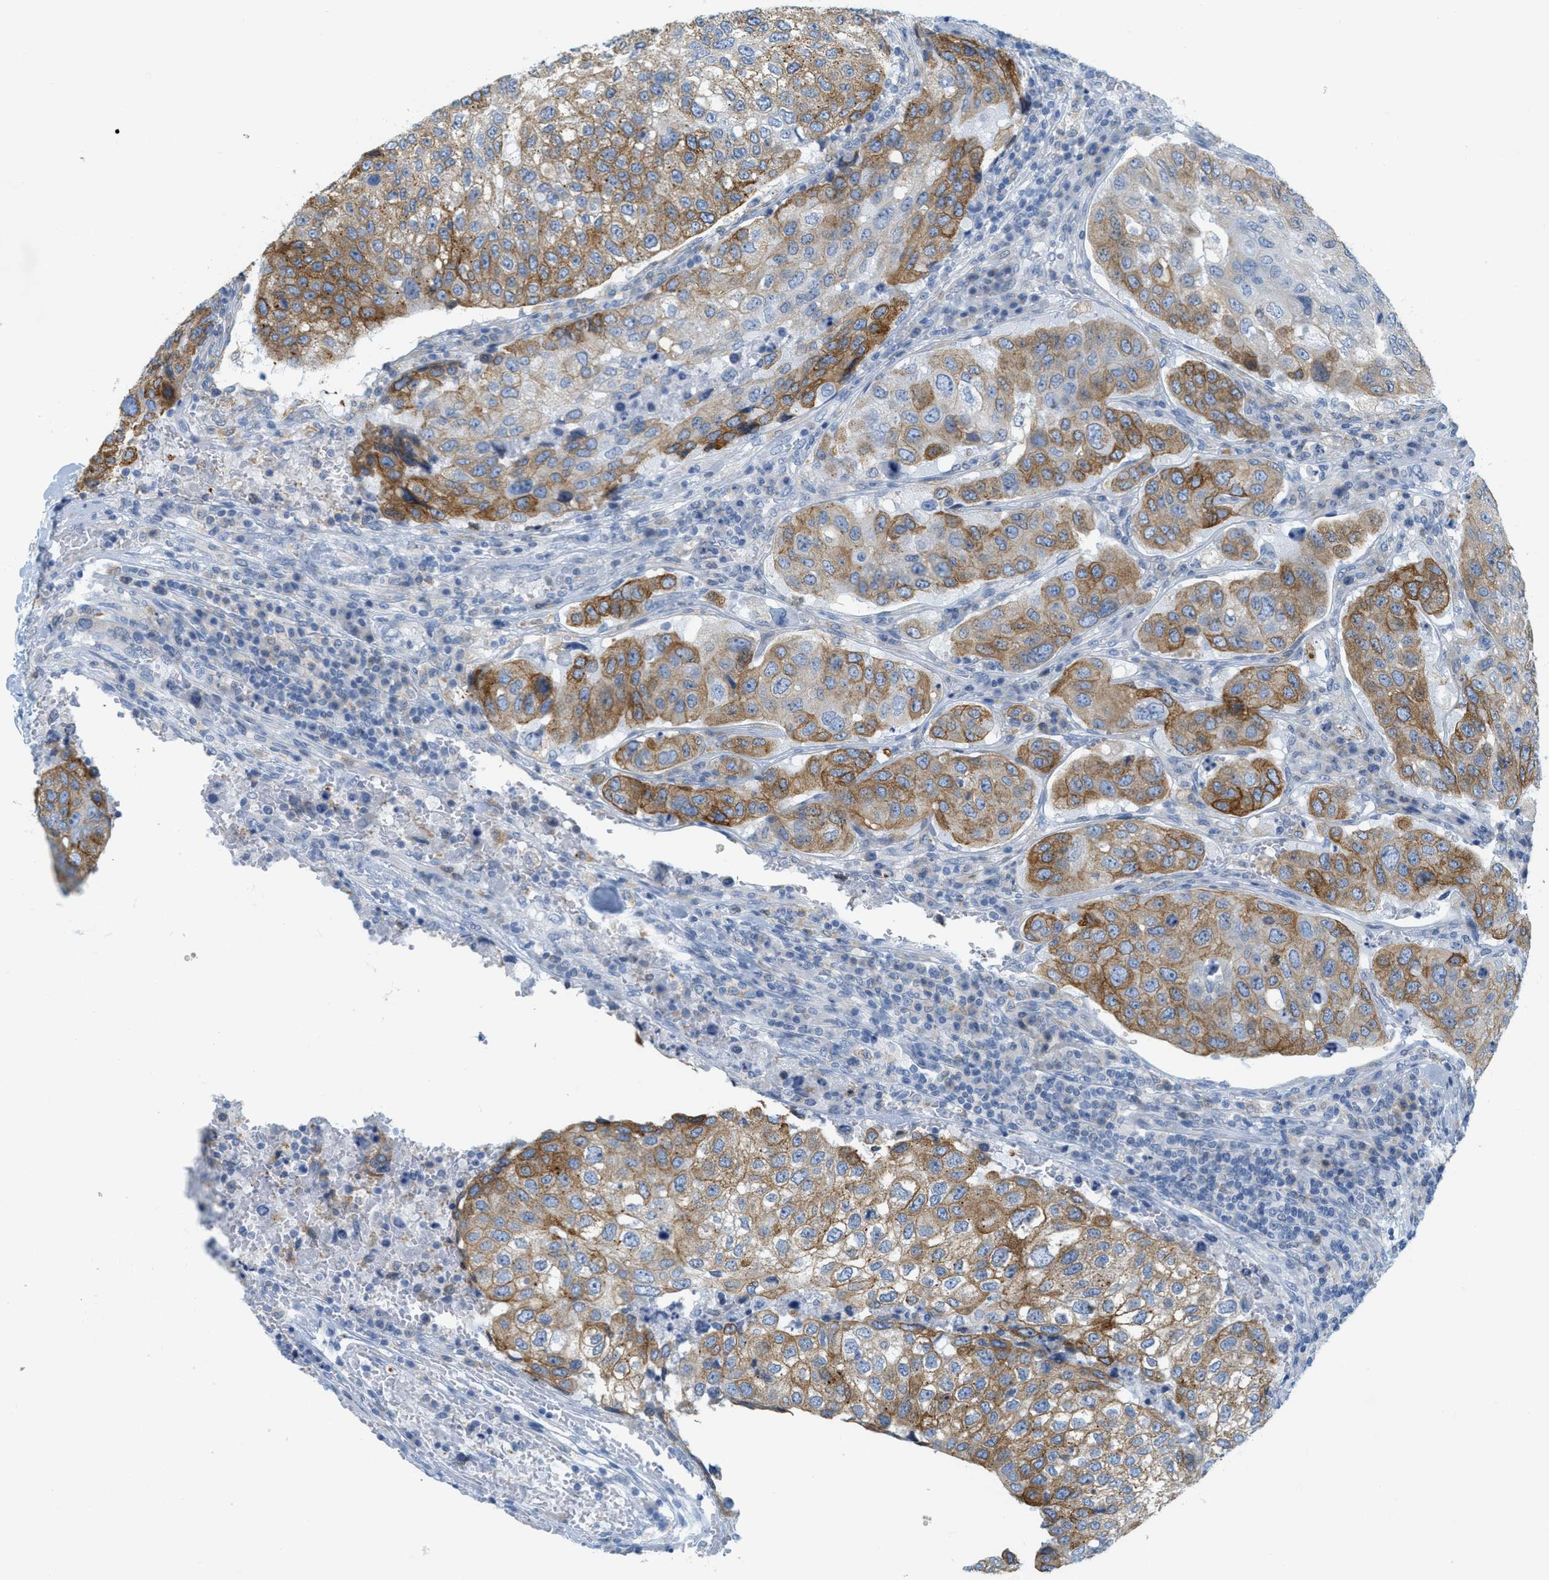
{"staining": {"intensity": "moderate", "quantity": ">75%", "location": "cytoplasmic/membranous"}, "tissue": "urothelial cancer", "cell_type": "Tumor cells", "image_type": "cancer", "snomed": [{"axis": "morphology", "description": "Urothelial carcinoma, High grade"}, {"axis": "topography", "description": "Lymph node"}, {"axis": "topography", "description": "Urinary bladder"}], "caption": "A micrograph of human urothelial carcinoma (high-grade) stained for a protein displays moderate cytoplasmic/membranous brown staining in tumor cells. The protein is stained brown, and the nuclei are stained in blue (DAB (3,3'-diaminobenzidine) IHC with brightfield microscopy, high magnification).", "gene": "TEX264", "patient": {"sex": "male", "age": 51}}